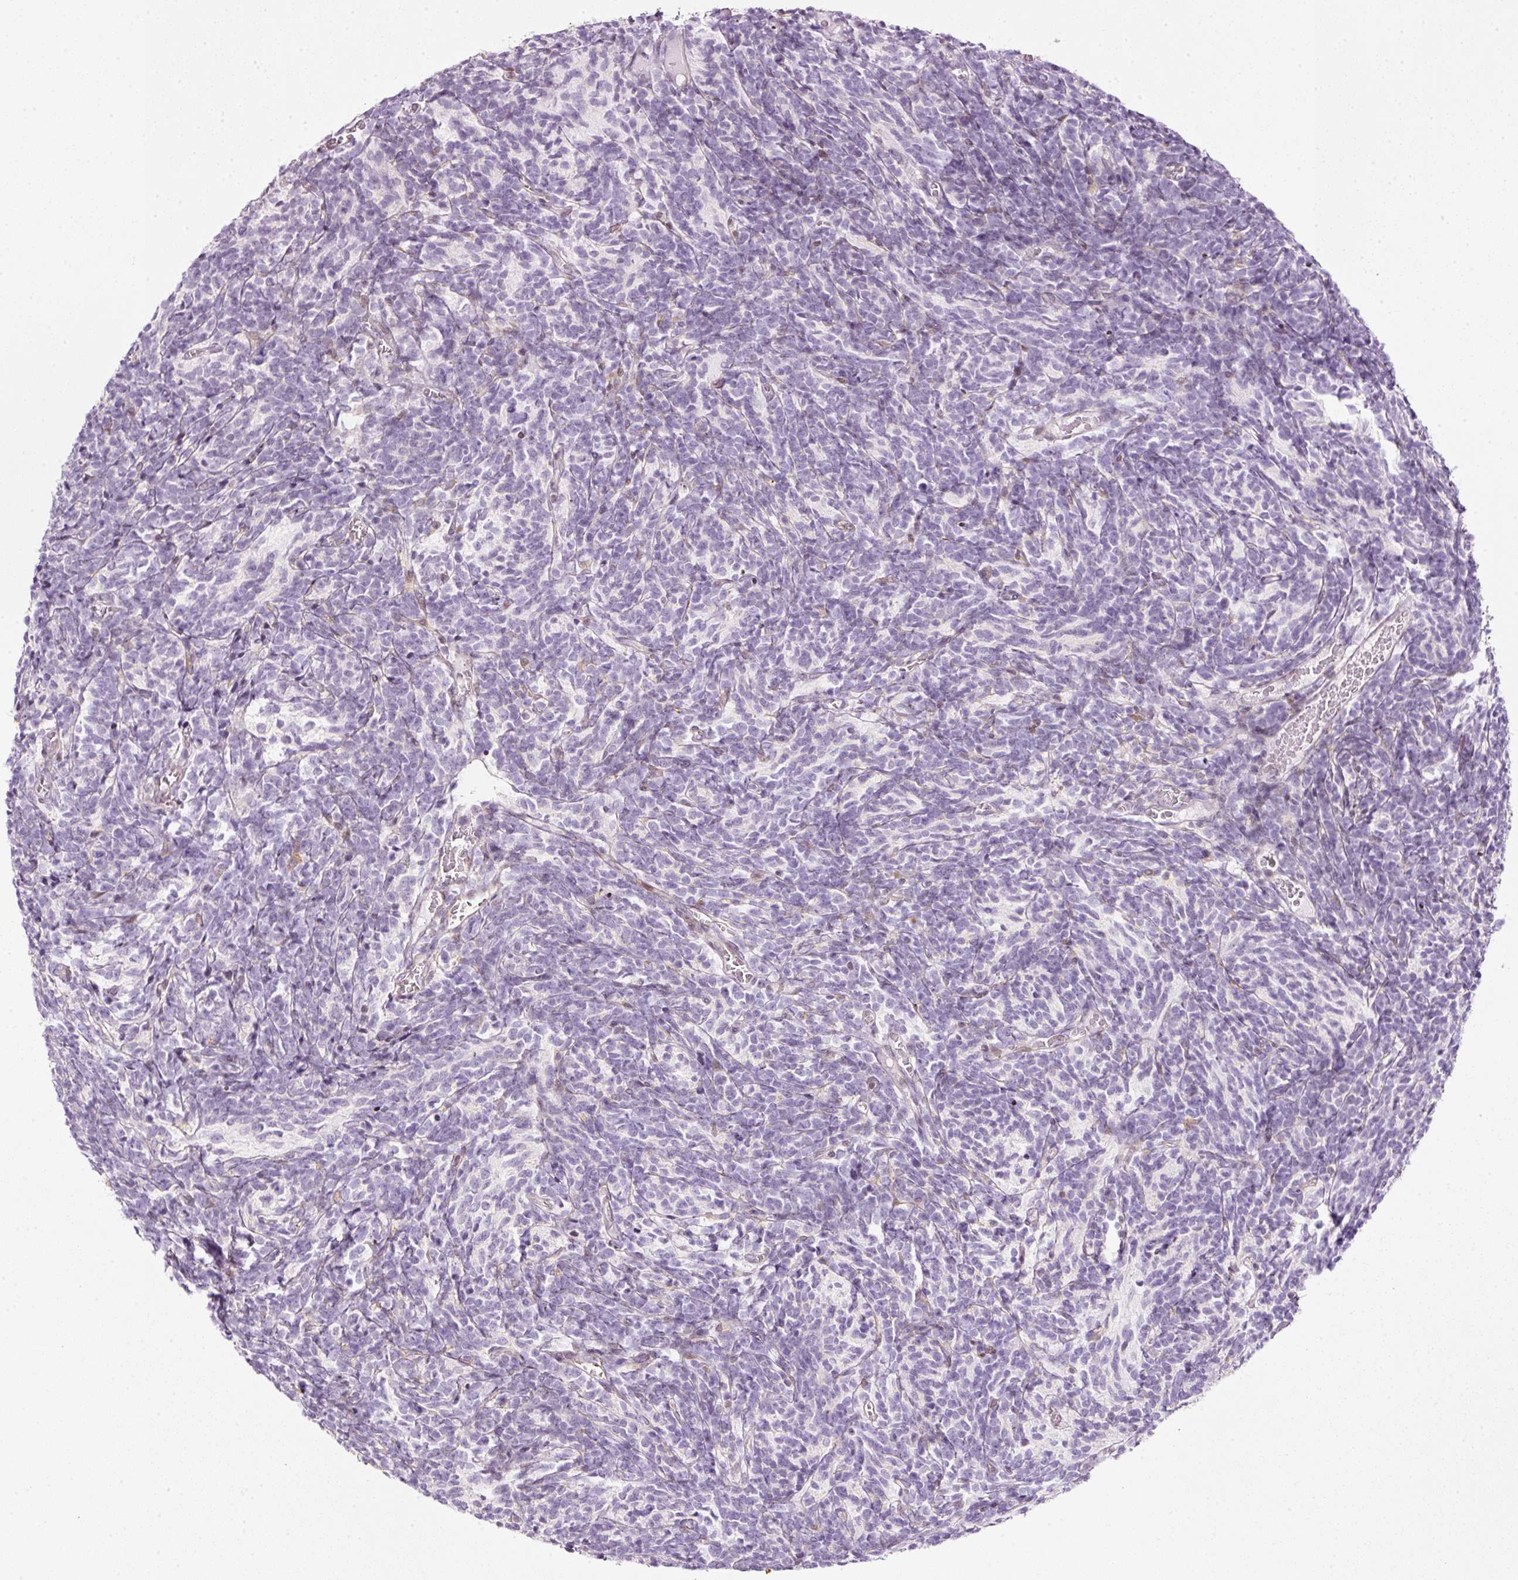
{"staining": {"intensity": "negative", "quantity": "none", "location": "none"}, "tissue": "glioma", "cell_type": "Tumor cells", "image_type": "cancer", "snomed": [{"axis": "morphology", "description": "Glioma, malignant, Low grade"}, {"axis": "topography", "description": "Brain"}], "caption": "Malignant low-grade glioma stained for a protein using immunohistochemistry demonstrates no expression tumor cells.", "gene": "SCNM1", "patient": {"sex": "female", "age": 1}}